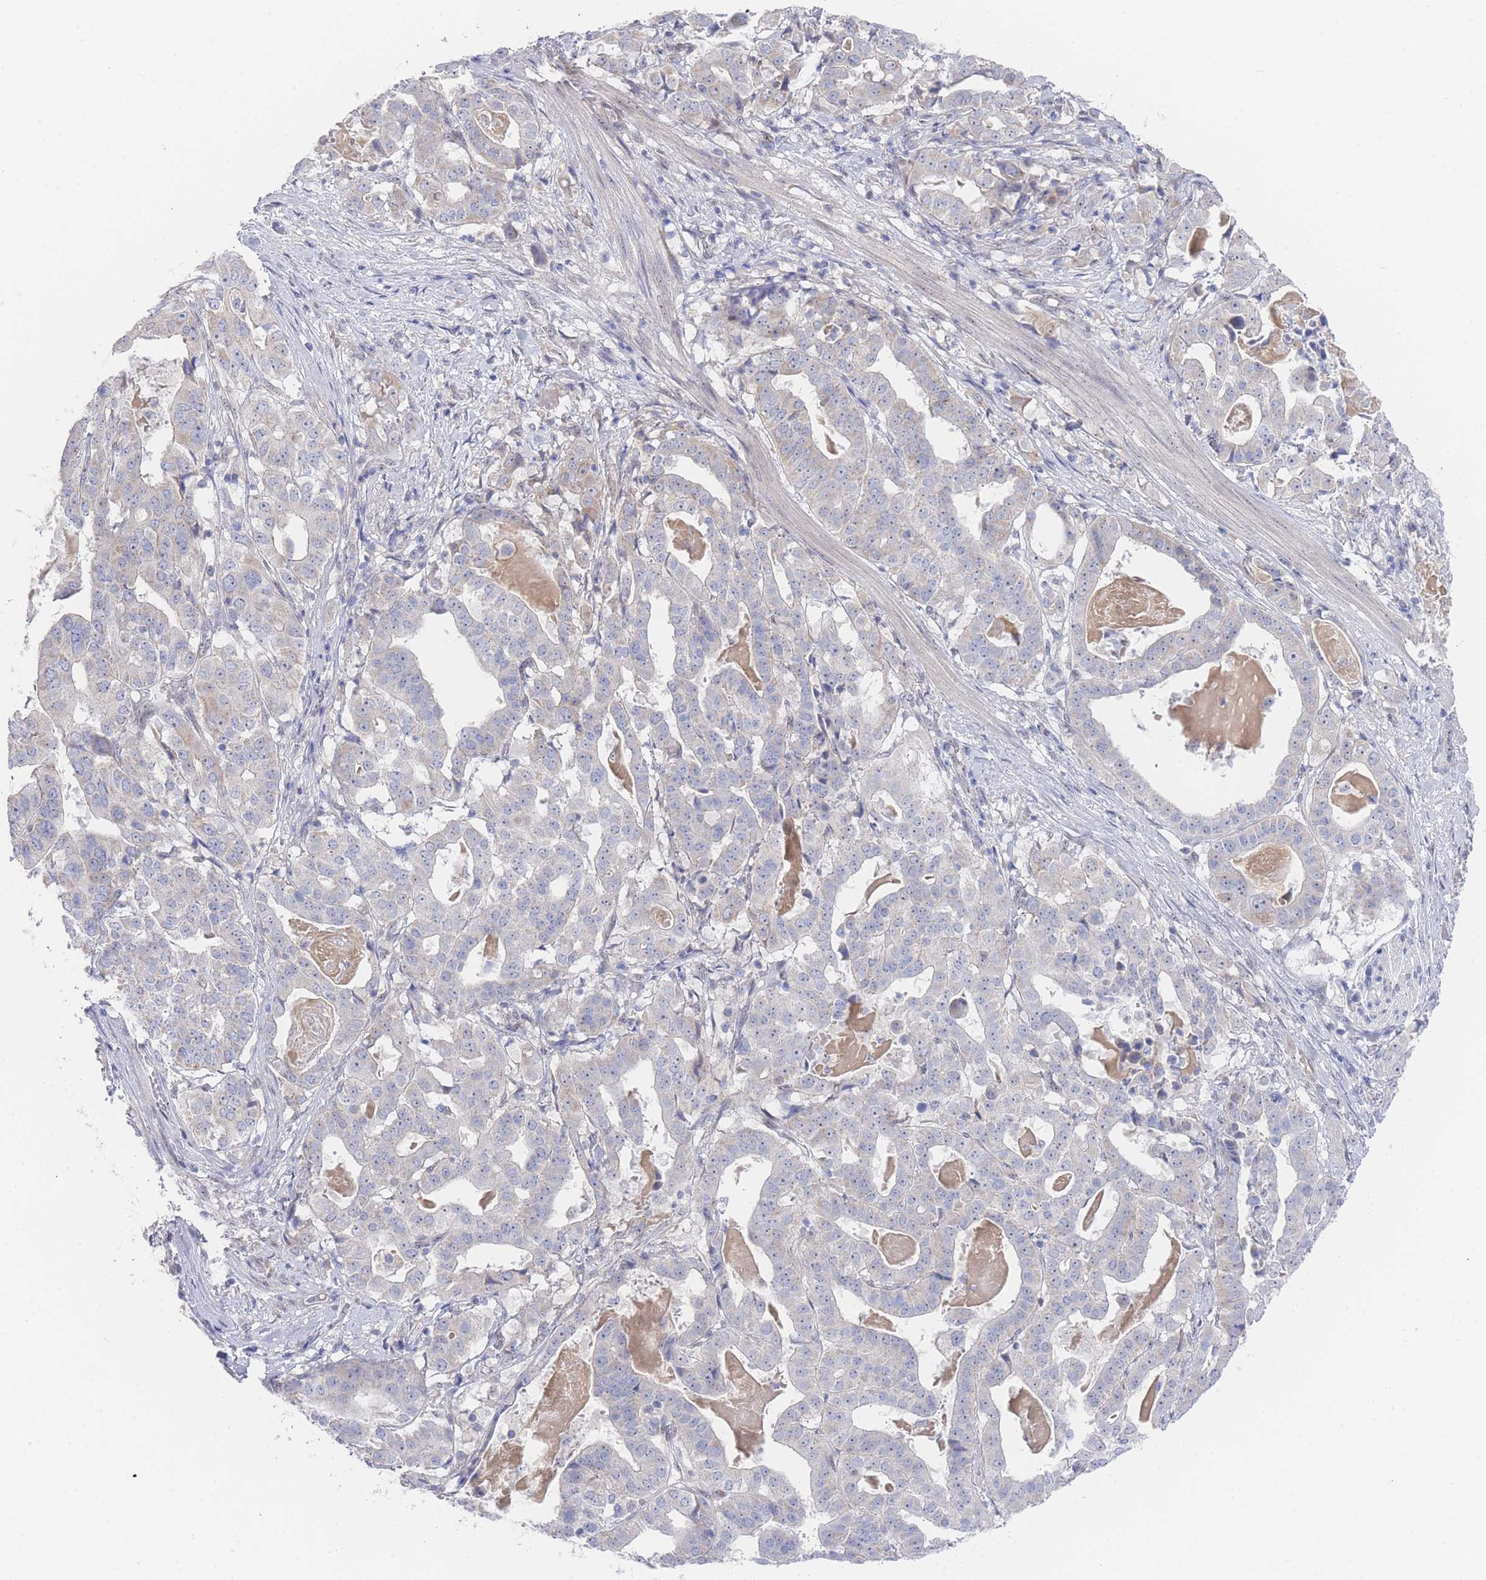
{"staining": {"intensity": "negative", "quantity": "none", "location": "none"}, "tissue": "stomach cancer", "cell_type": "Tumor cells", "image_type": "cancer", "snomed": [{"axis": "morphology", "description": "Adenocarcinoma, NOS"}, {"axis": "topography", "description": "Stomach"}], "caption": "Immunohistochemistry photomicrograph of neoplastic tissue: stomach cancer stained with DAB (3,3'-diaminobenzidine) reveals no significant protein positivity in tumor cells.", "gene": "ZNF142", "patient": {"sex": "male", "age": 48}}